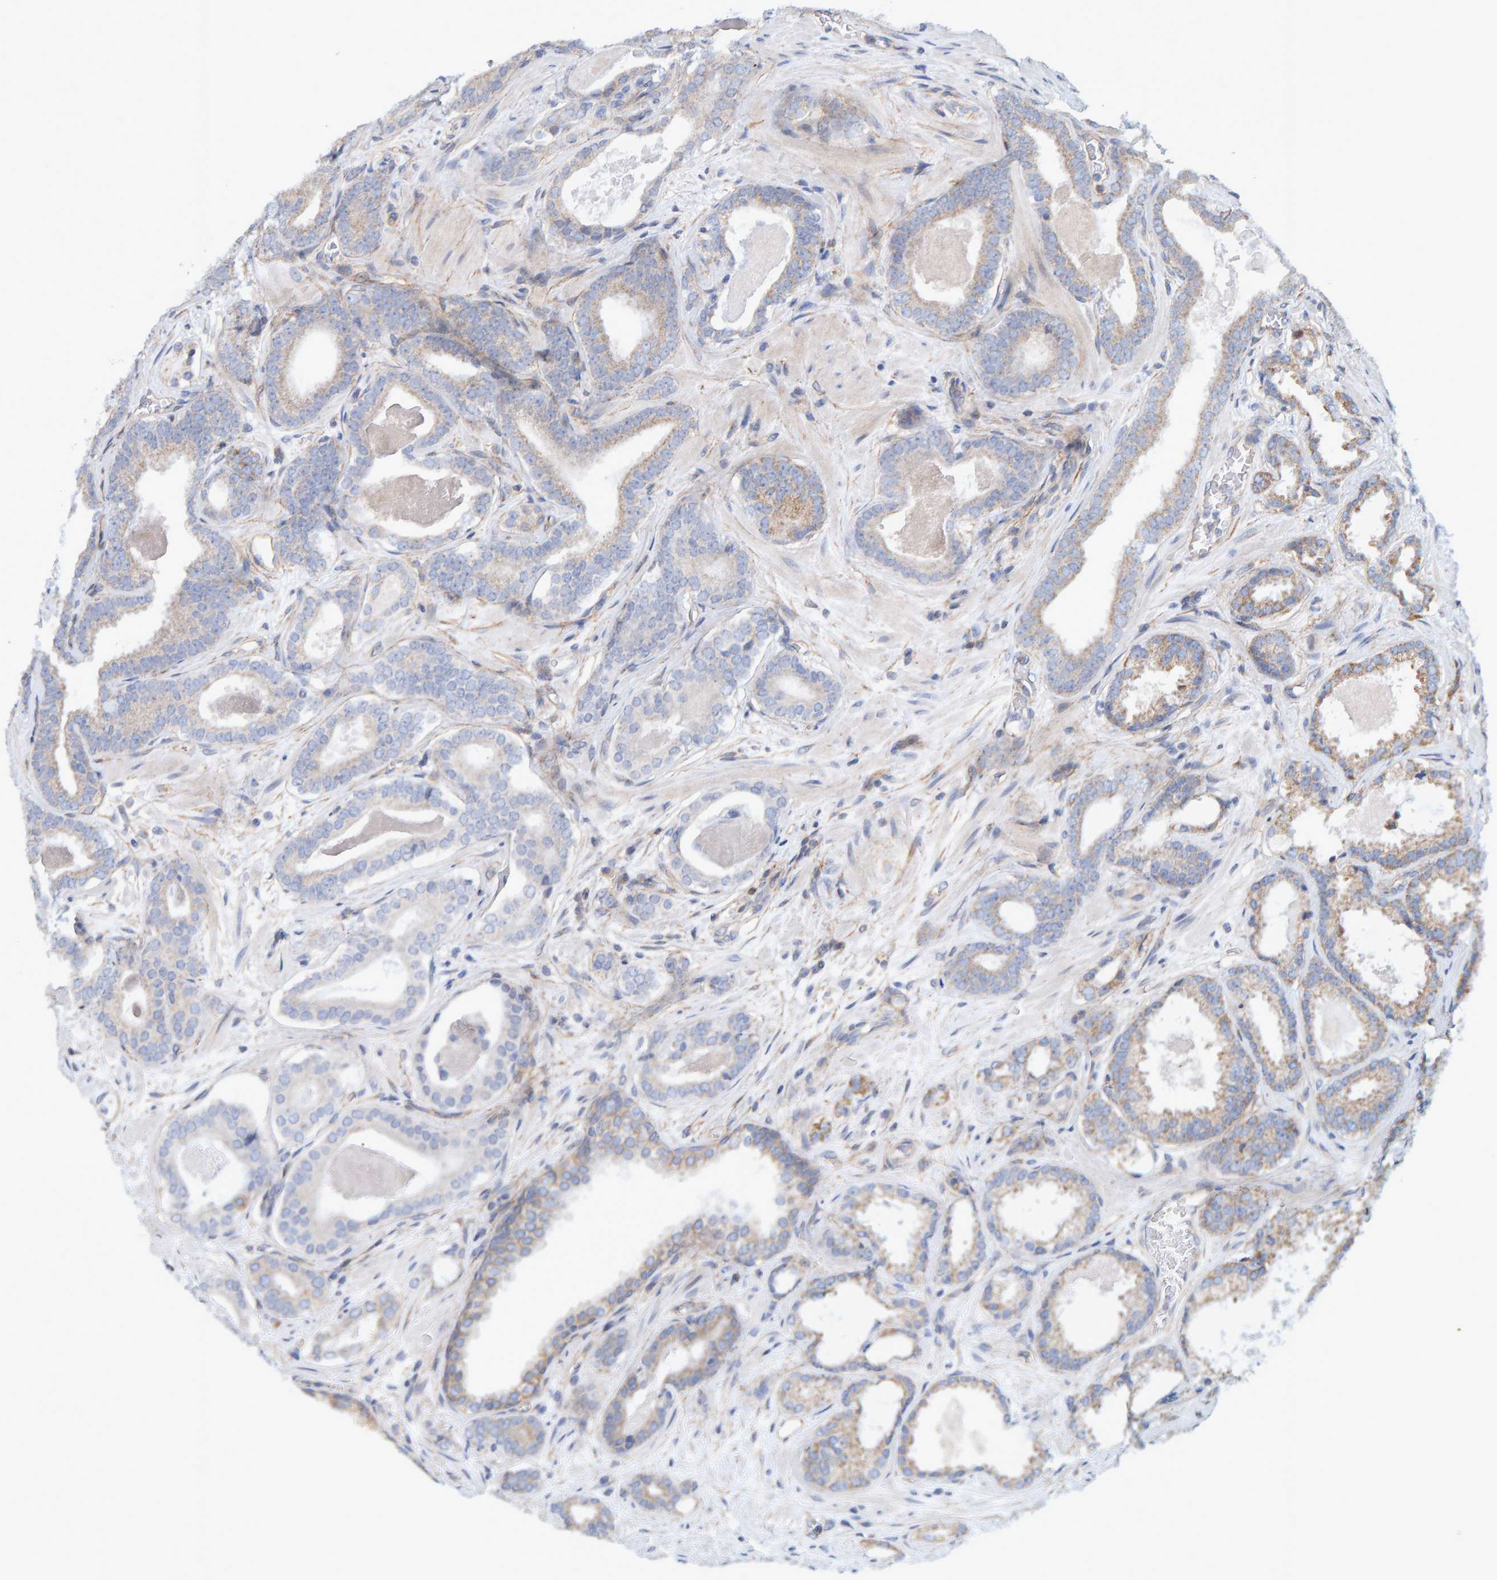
{"staining": {"intensity": "weak", "quantity": "<25%", "location": "cytoplasmic/membranous"}, "tissue": "prostate cancer", "cell_type": "Tumor cells", "image_type": "cancer", "snomed": [{"axis": "morphology", "description": "Adenocarcinoma, High grade"}, {"axis": "topography", "description": "Prostate"}], "caption": "High power microscopy photomicrograph of an immunohistochemistry image of adenocarcinoma (high-grade) (prostate), revealing no significant staining in tumor cells. The staining is performed using DAB brown chromogen with nuclei counter-stained in using hematoxylin.", "gene": "RGP1", "patient": {"sex": "male", "age": 60}}